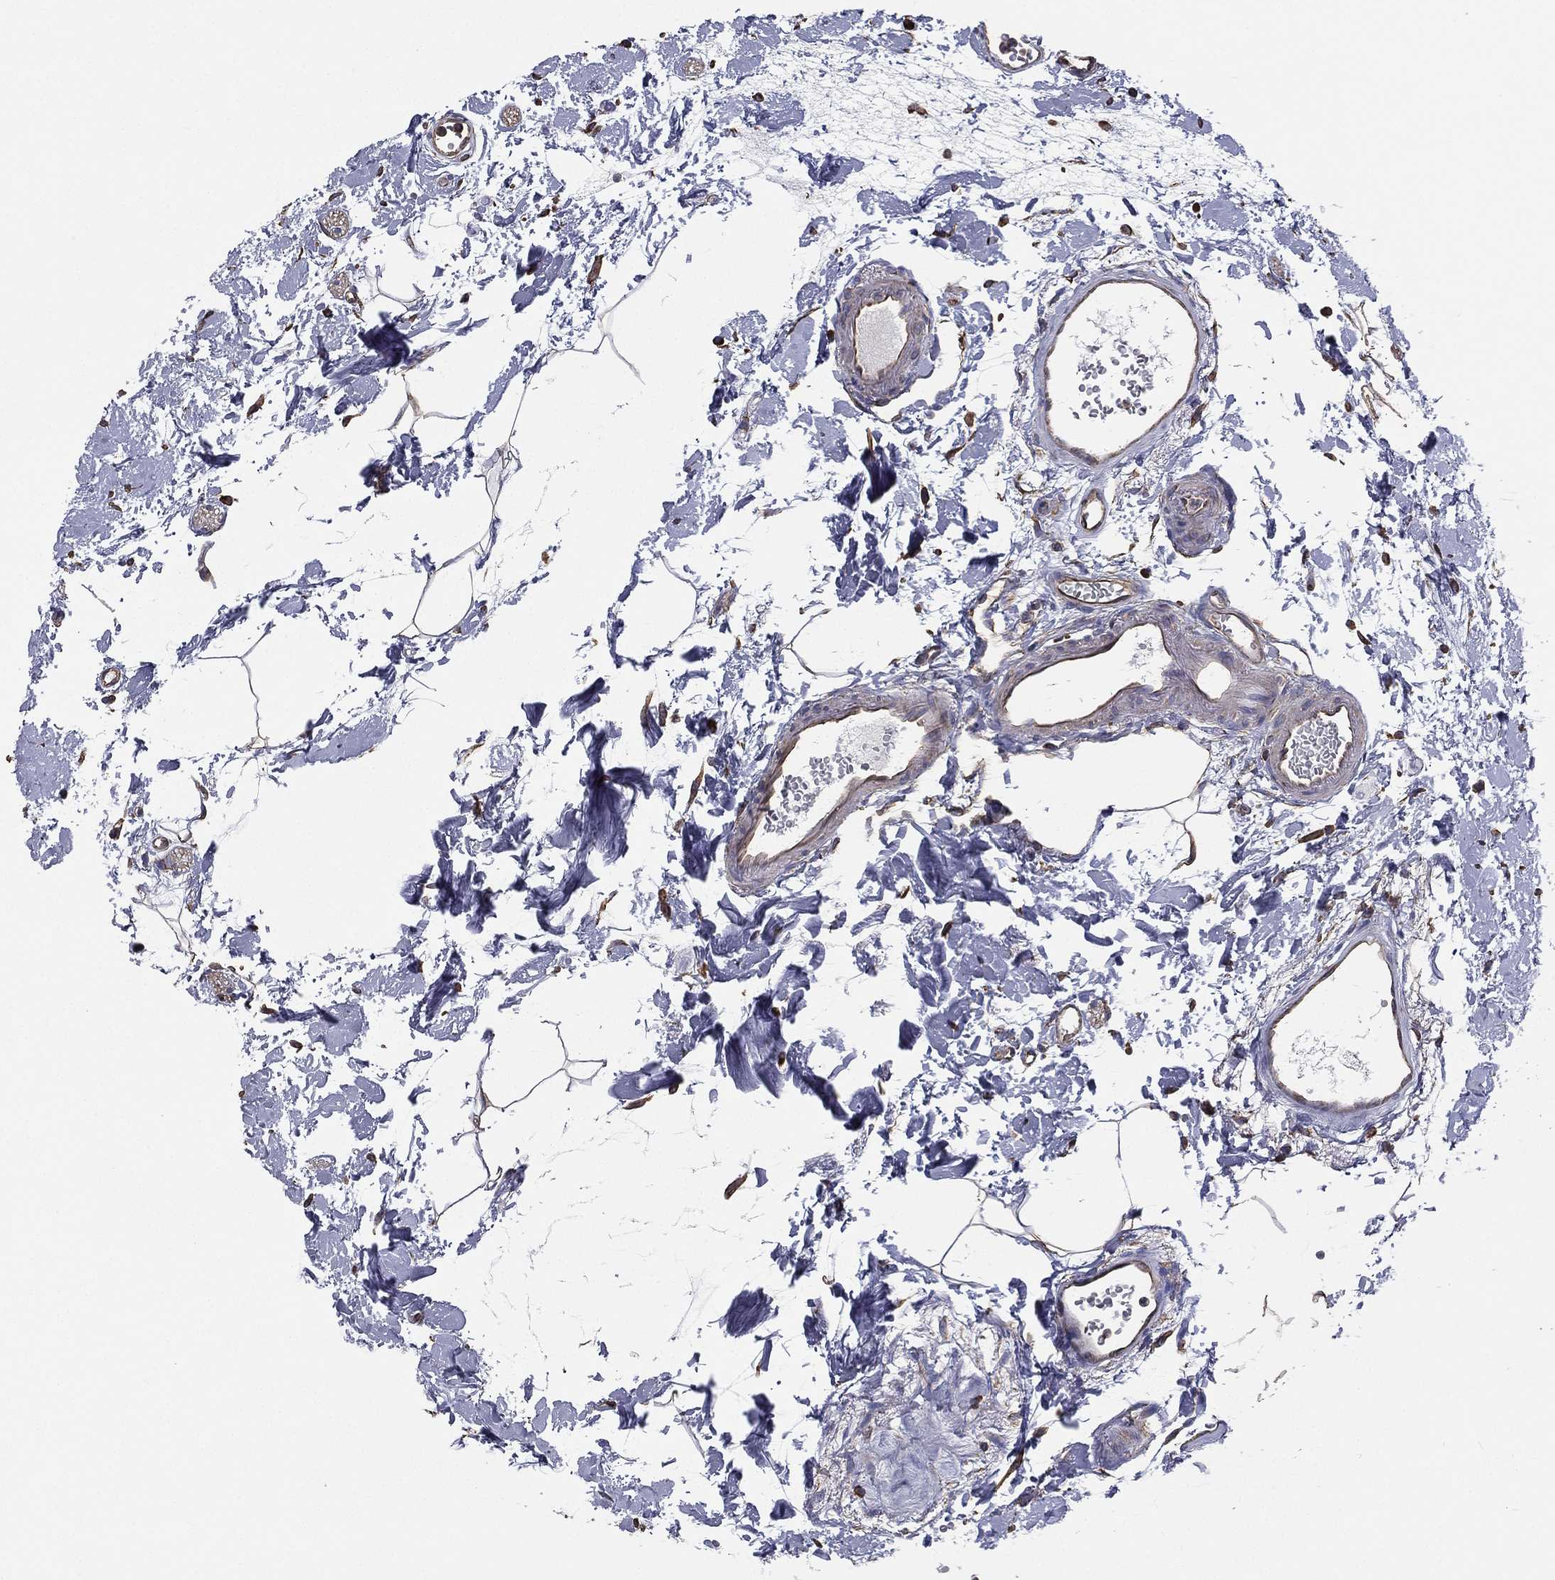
{"staining": {"intensity": "moderate", "quantity": "<25%", "location": "cytoplasmic/membranous"}, "tissue": "colon", "cell_type": "Endothelial cells", "image_type": "normal", "snomed": [{"axis": "morphology", "description": "Normal tissue, NOS"}, {"axis": "topography", "description": "Colon"}], "caption": "Protein analysis of benign colon shows moderate cytoplasmic/membranous positivity in approximately <25% of endothelial cells. (IHC, brightfield microscopy, high magnification).", "gene": "SCUBE1", "patient": {"sex": "female", "age": 84}}